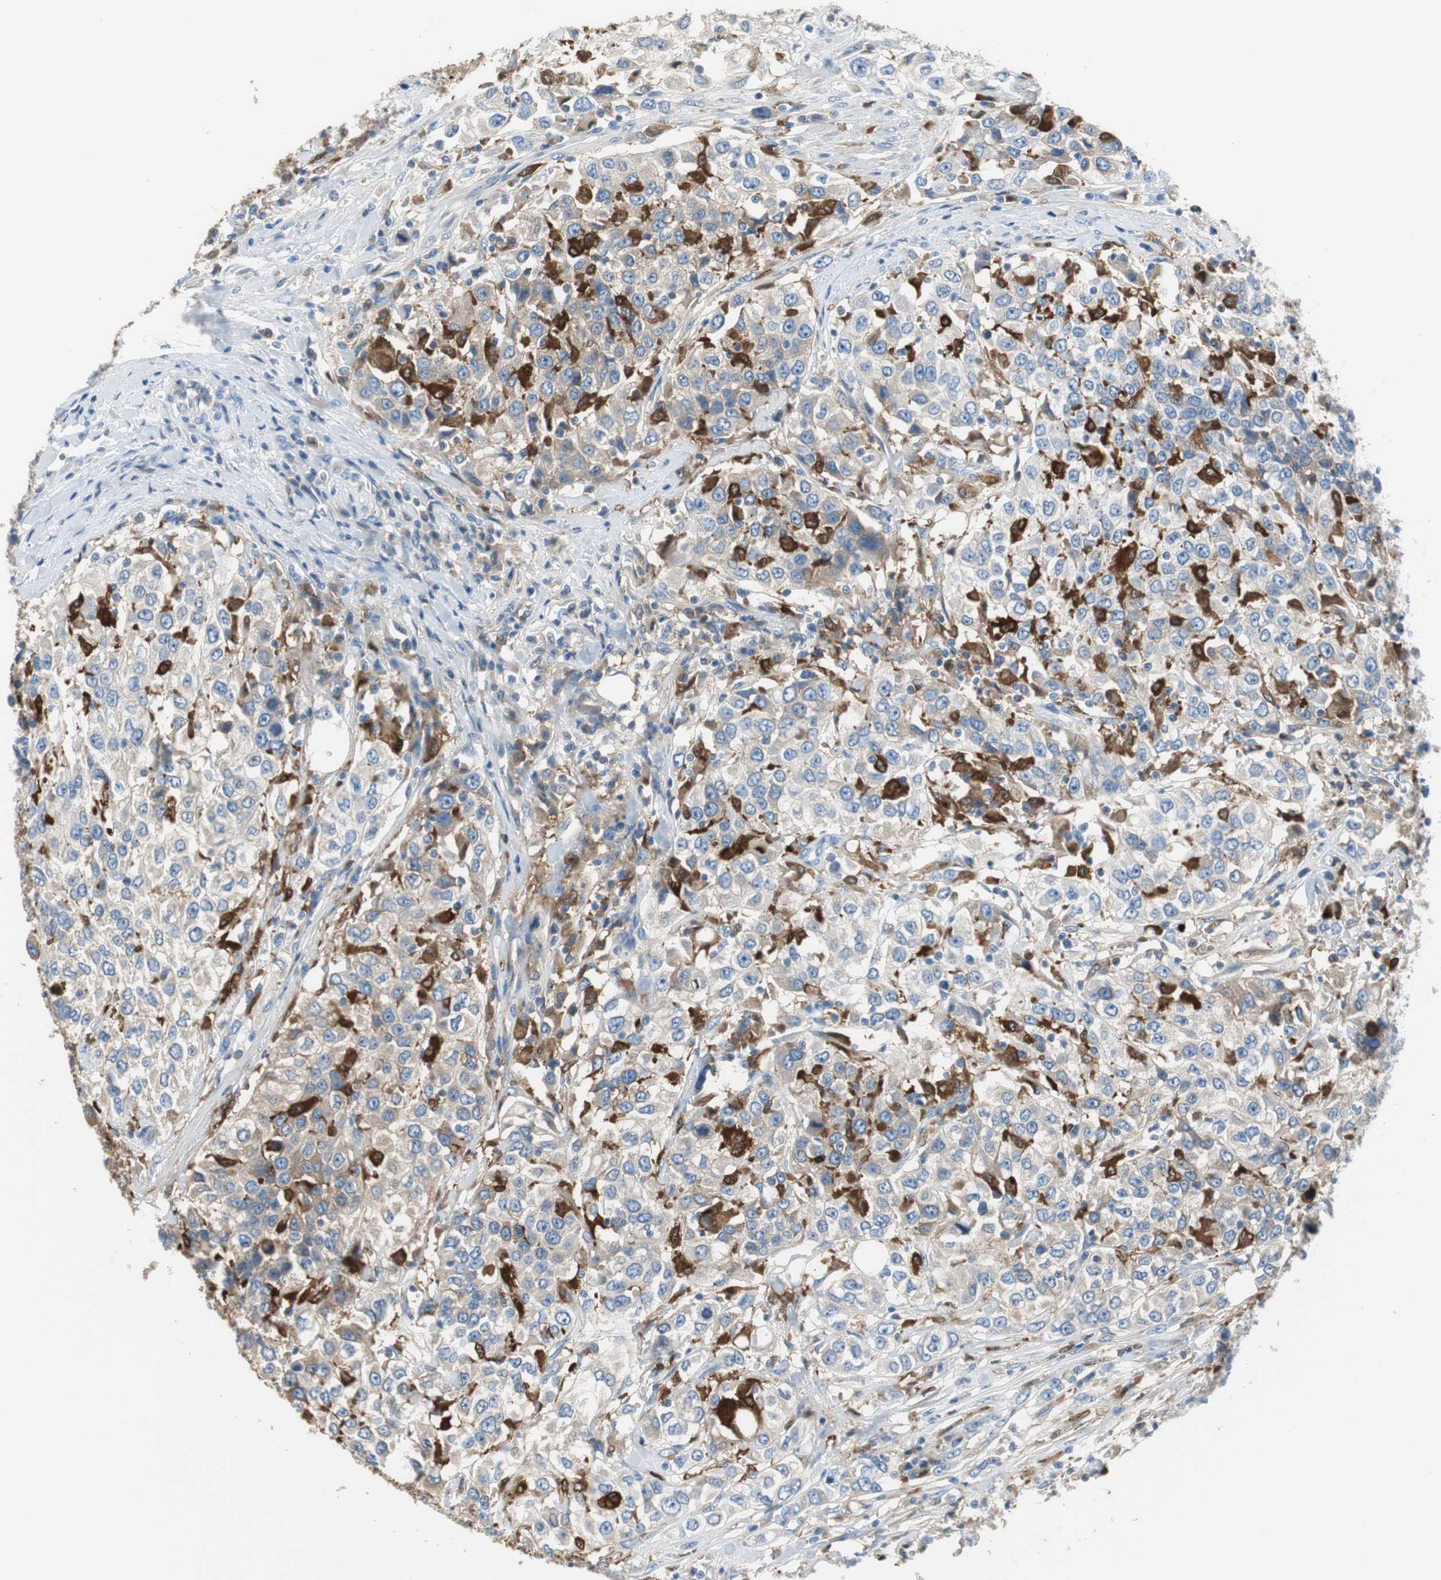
{"staining": {"intensity": "moderate", "quantity": "25%-75%", "location": "cytoplasmic/membranous"}, "tissue": "urothelial cancer", "cell_type": "Tumor cells", "image_type": "cancer", "snomed": [{"axis": "morphology", "description": "Urothelial carcinoma, High grade"}, {"axis": "topography", "description": "Urinary bladder"}], "caption": "Protein staining reveals moderate cytoplasmic/membranous staining in approximately 25%-75% of tumor cells in high-grade urothelial carcinoma. Immunohistochemistry (ihc) stains the protein of interest in brown and the nuclei are stained blue.", "gene": "FBP1", "patient": {"sex": "female", "age": 80}}